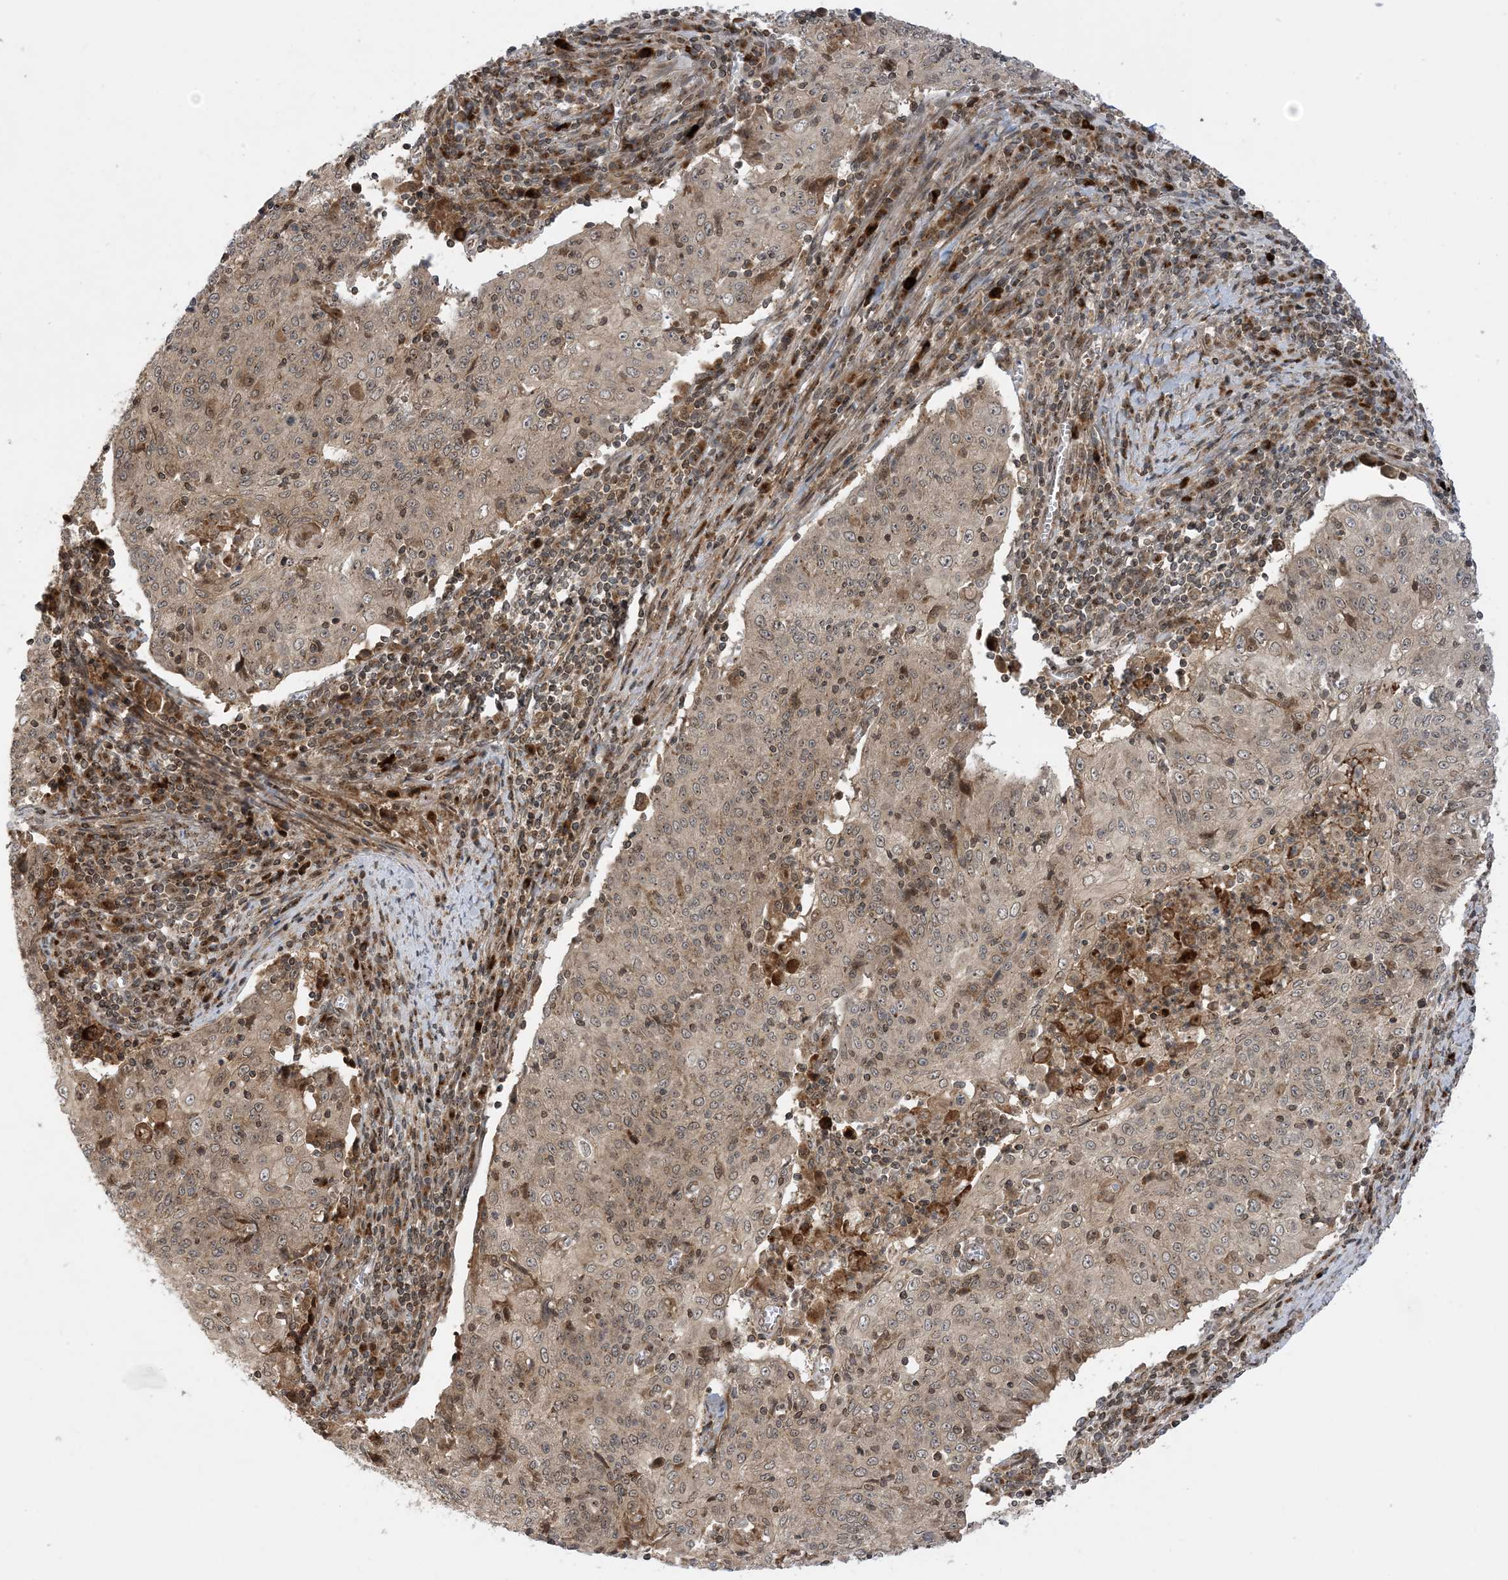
{"staining": {"intensity": "weak", "quantity": "25%-75%", "location": "cytoplasmic/membranous"}, "tissue": "cervical cancer", "cell_type": "Tumor cells", "image_type": "cancer", "snomed": [{"axis": "morphology", "description": "Squamous cell carcinoma, NOS"}, {"axis": "topography", "description": "Cervix"}], "caption": "Immunohistochemistry (IHC) histopathology image of neoplastic tissue: human cervical squamous cell carcinoma stained using immunohistochemistry (IHC) demonstrates low levels of weak protein expression localized specifically in the cytoplasmic/membranous of tumor cells, appearing as a cytoplasmic/membranous brown color.", "gene": "CASP4", "patient": {"sex": "female", "age": 48}}